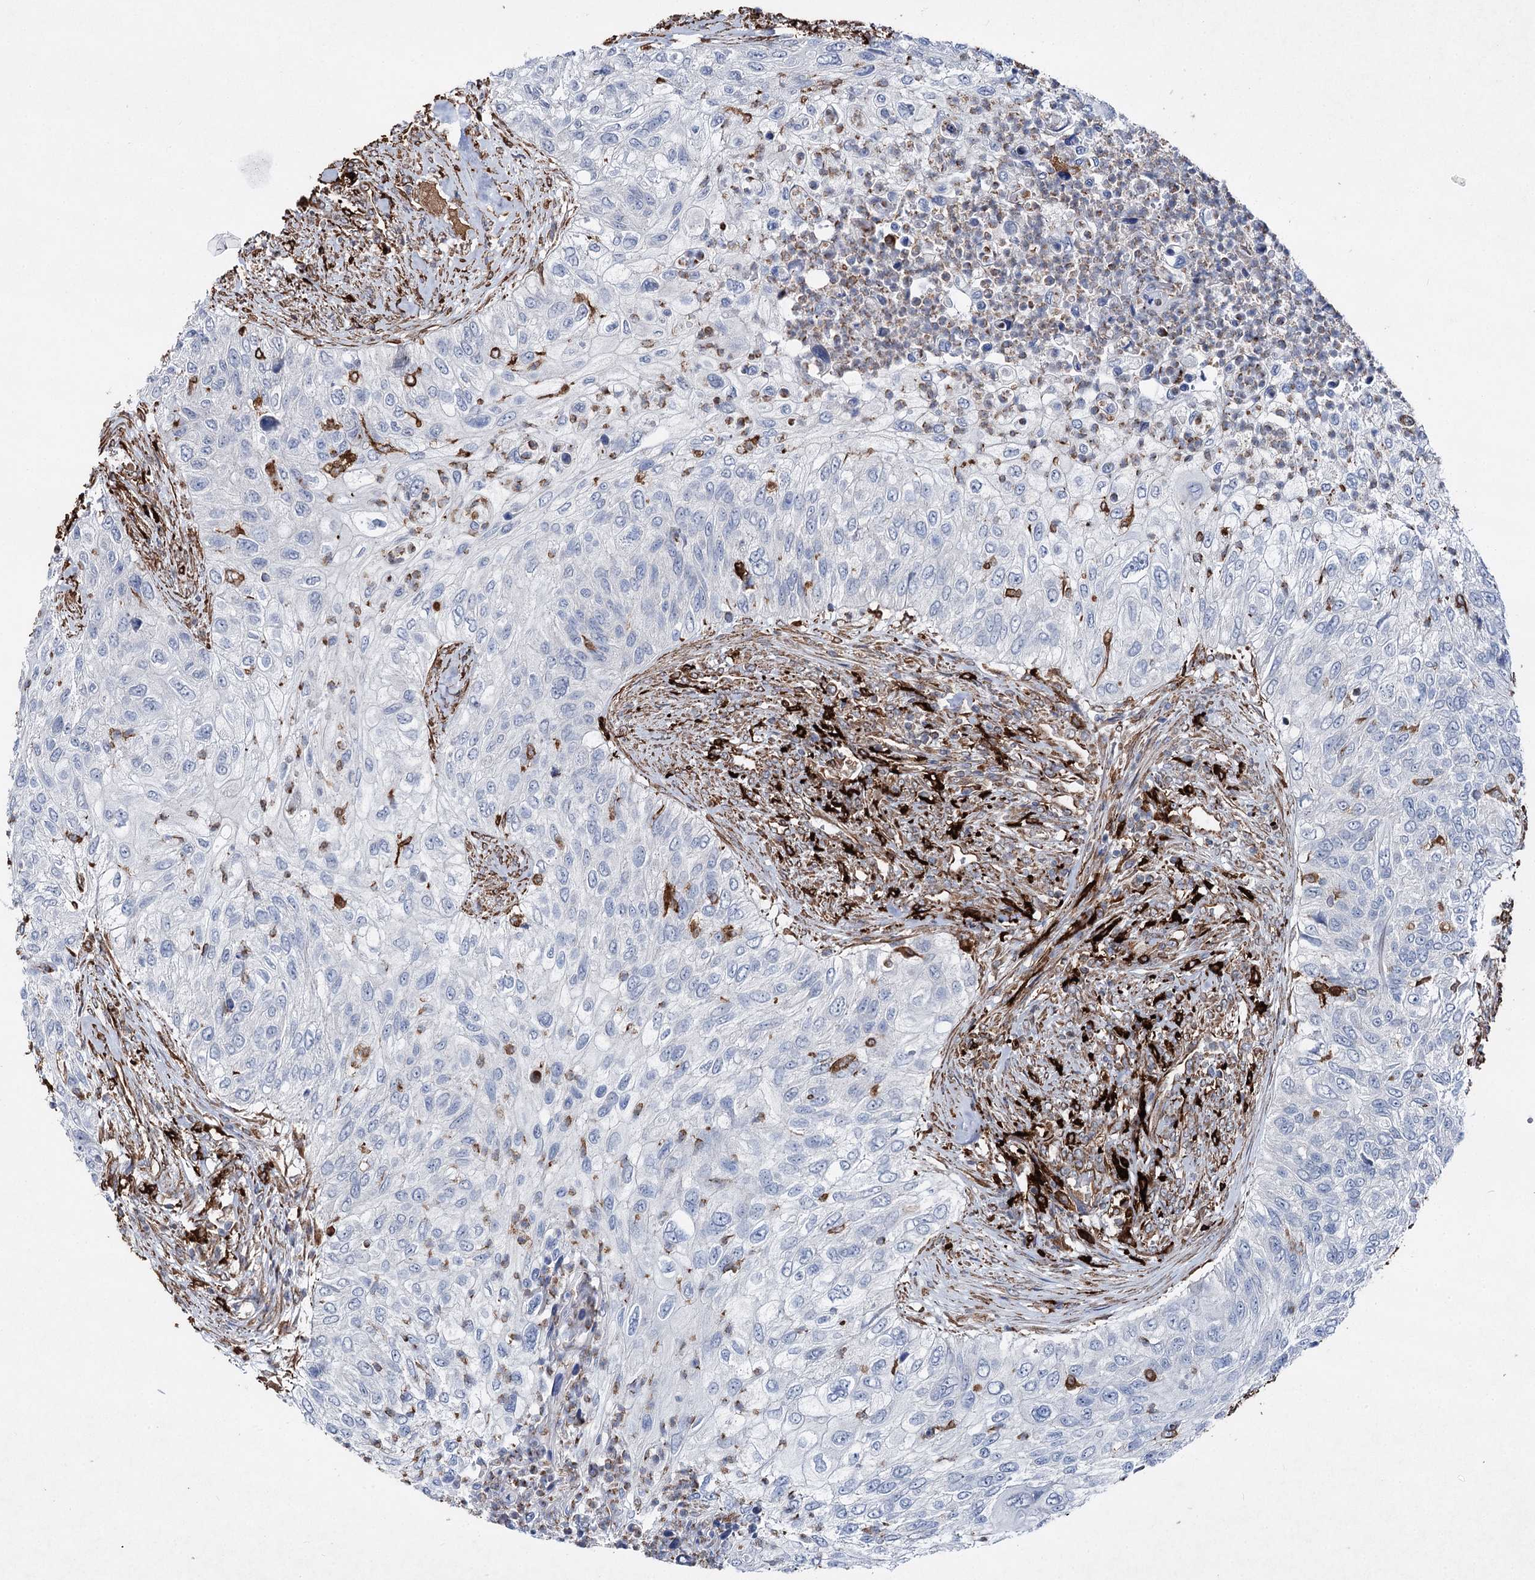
{"staining": {"intensity": "negative", "quantity": "none", "location": "none"}, "tissue": "urothelial cancer", "cell_type": "Tumor cells", "image_type": "cancer", "snomed": [{"axis": "morphology", "description": "Urothelial carcinoma, High grade"}, {"axis": "topography", "description": "Urinary bladder"}], "caption": "Histopathology image shows no significant protein positivity in tumor cells of urothelial cancer.", "gene": "CLEC4M", "patient": {"sex": "female", "age": 60}}